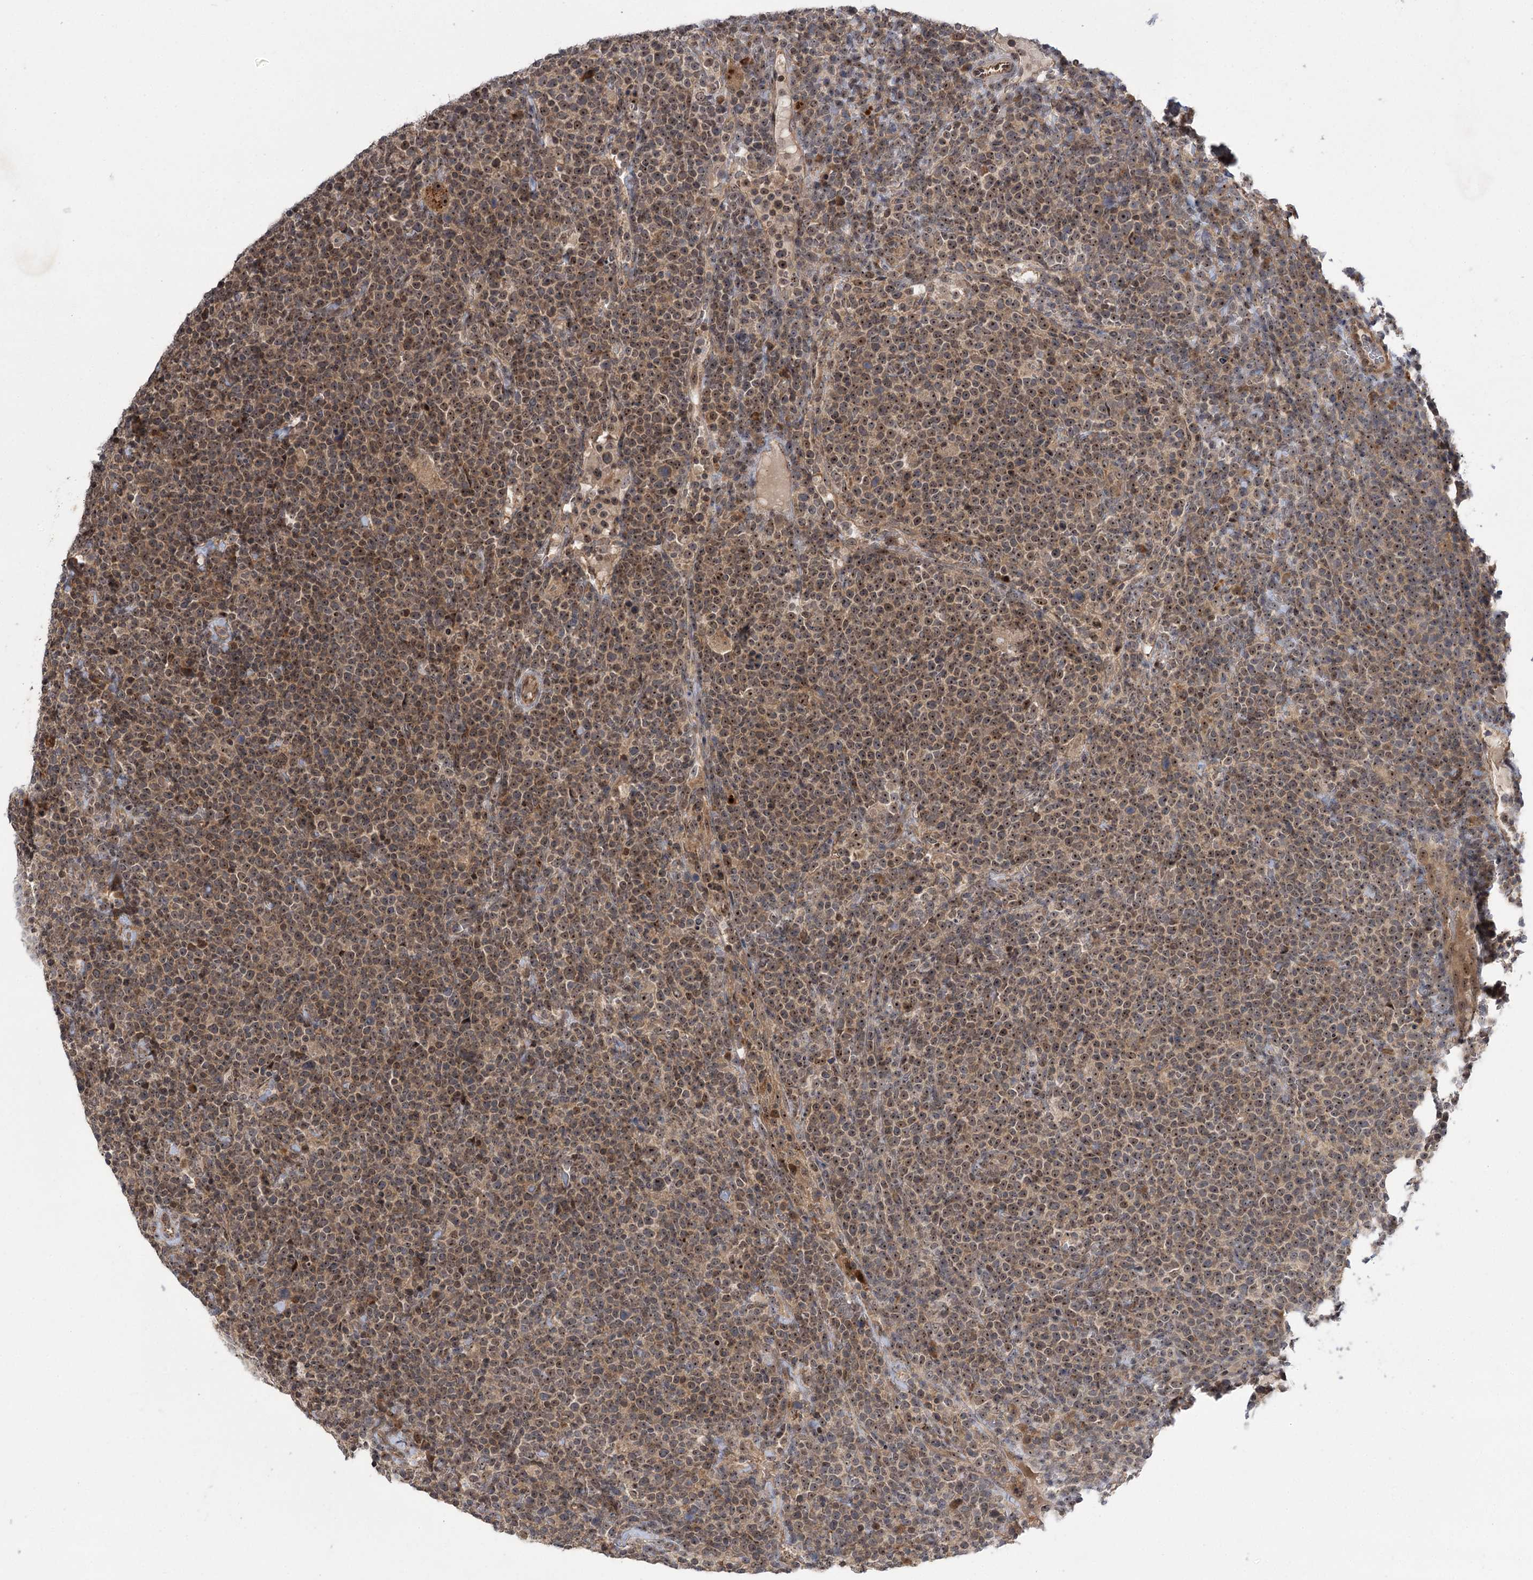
{"staining": {"intensity": "moderate", "quantity": ">75%", "location": "nuclear"}, "tissue": "lymphoma", "cell_type": "Tumor cells", "image_type": "cancer", "snomed": [{"axis": "morphology", "description": "Malignant lymphoma, non-Hodgkin's type, High grade"}, {"axis": "topography", "description": "Lymph node"}], "caption": "Moderate nuclear expression is present in about >75% of tumor cells in lymphoma. (IHC, brightfield microscopy, high magnification).", "gene": "SERGEF", "patient": {"sex": "male", "age": 61}}